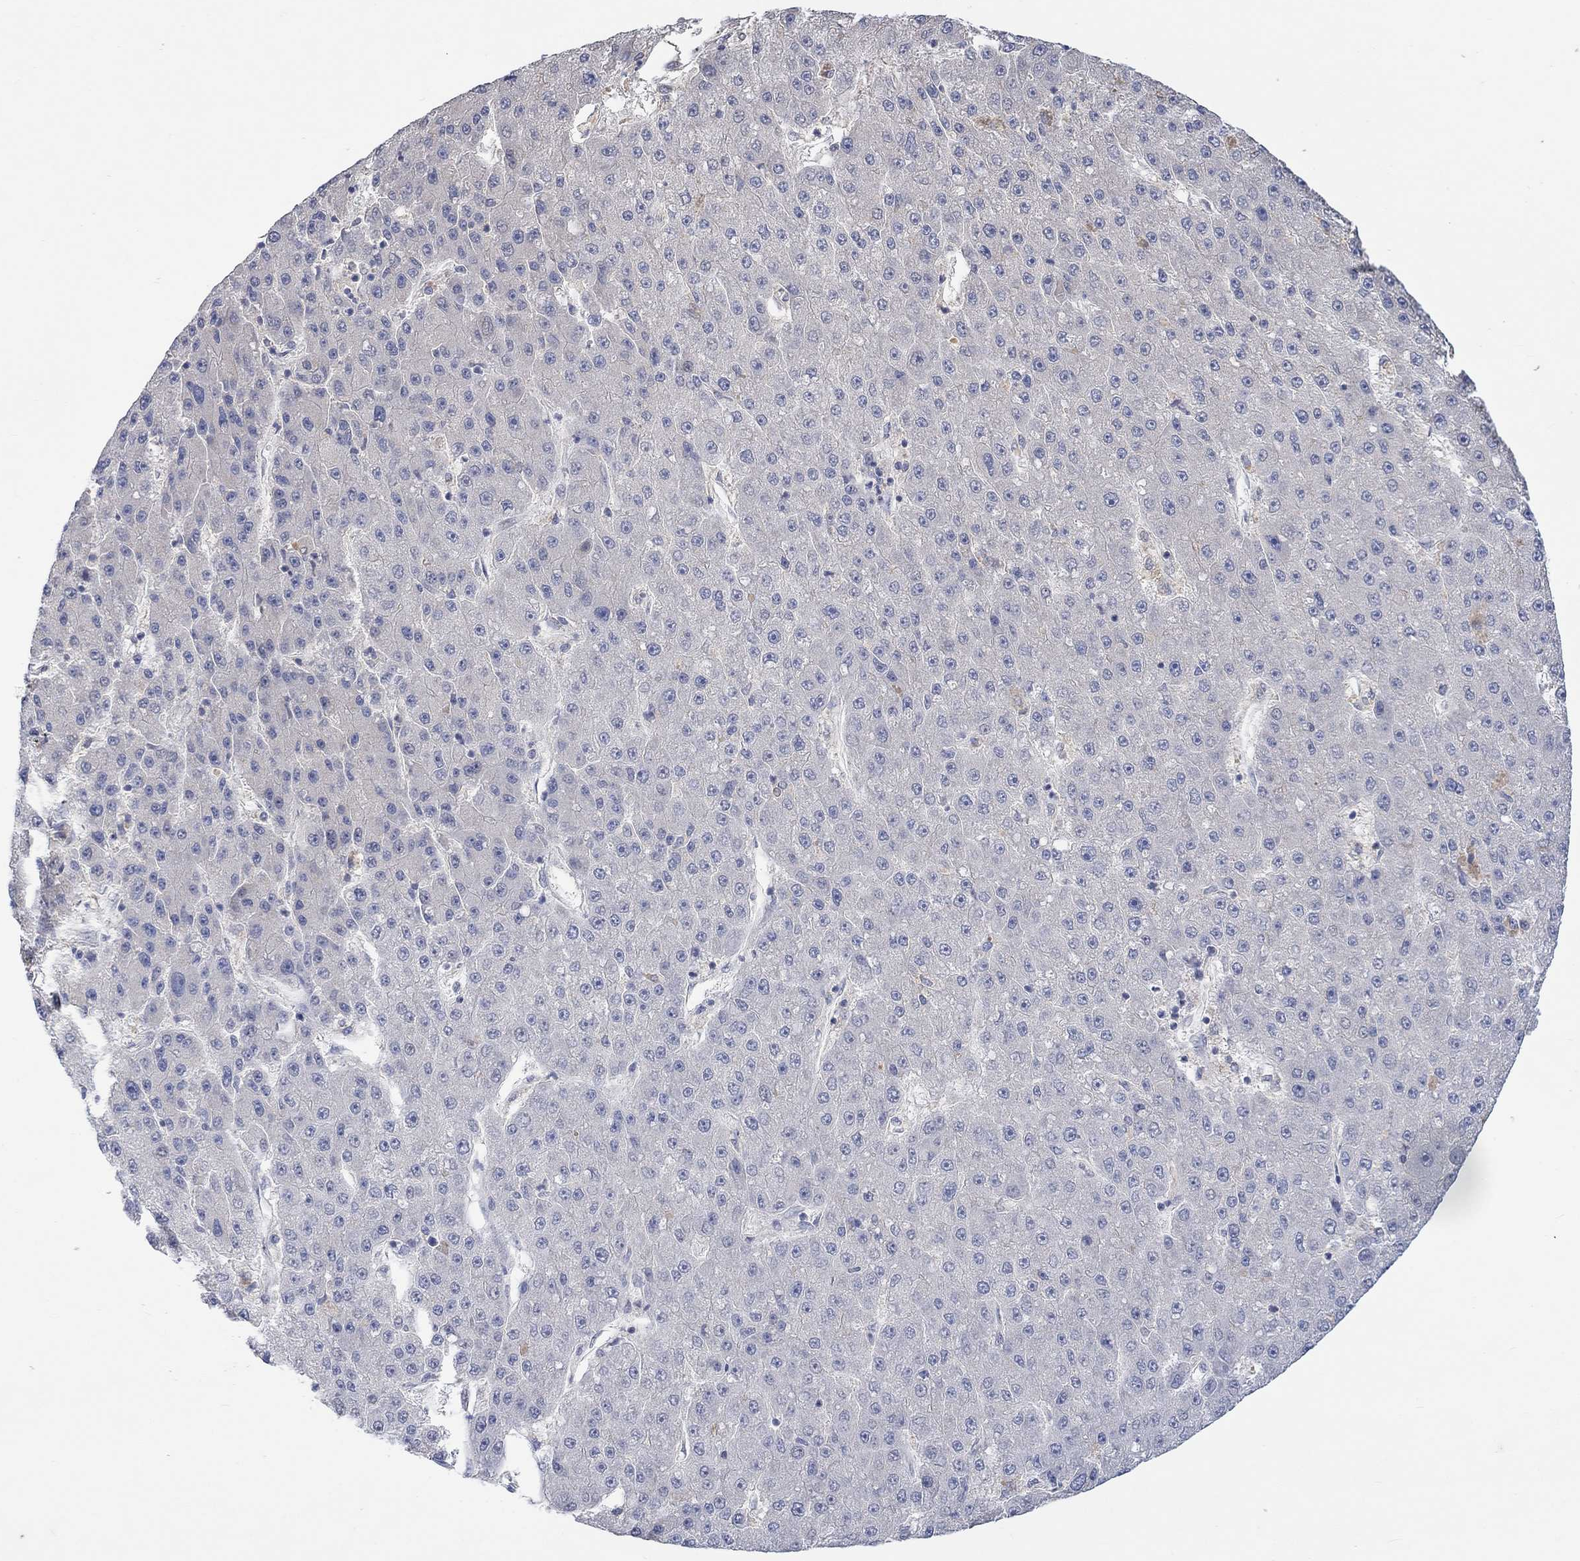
{"staining": {"intensity": "negative", "quantity": "none", "location": "none"}, "tissue": "liver cancer", "cell_type": "Tumor cells", "image_type": "cancer", "snomed": [{"axis": "morphology", "description": "Carcinoma, Hepatocellular, NOS"}, {"axis": "topography", "description": "Liver"}], "caption": "Immunohistochemistry image of neoplastic tissue: human liver hepatocellular carcinoma stained with DAB (3,3'-diaminobenzidine) displays no significant protein staining in tumor cells.", "gene": "MSTN", "patient": {"sex": "male", "age": 67}}